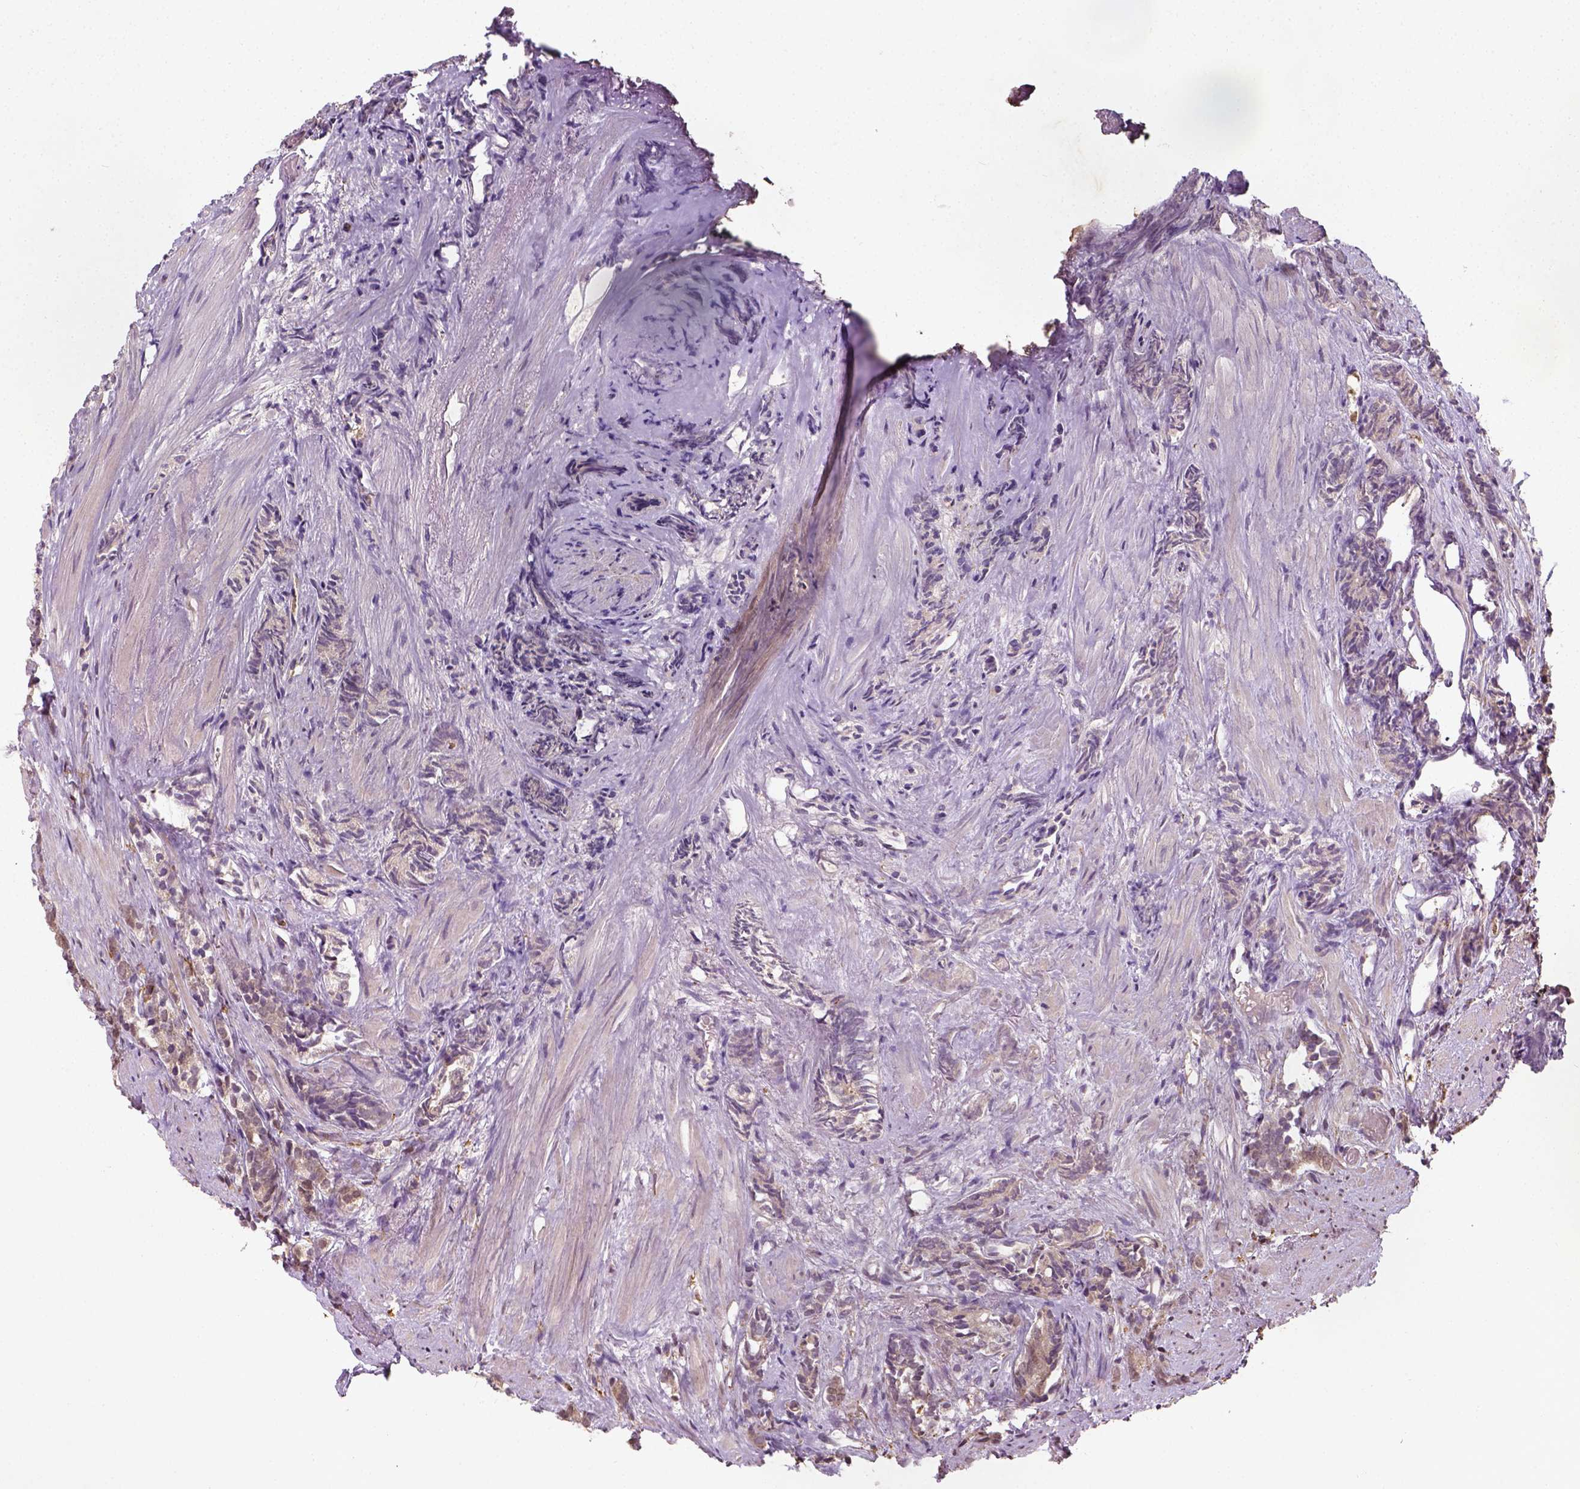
{"staining": {"intensity": "moderate", "quantity": "<25%", "location": "cytoplasmic/membranous"}, "tissue": "prostate cancer", "cell_type": "Tumor cells", "image_type": "cancer", "snomed": [{"axis": "morphology", "description": "Adenocarcinoma, High grade"}, {"axis": "topography", "description": "Prostate"}], "caption": "The micrograph reveals staining of prostate adenocarcinoma (high-grade), revealing moderate cytoplasmic/membranous protein staining (brown color) within tumor cells.", "gene": "CAMKK1", "patient": {"sex": "male", "age": 84}}